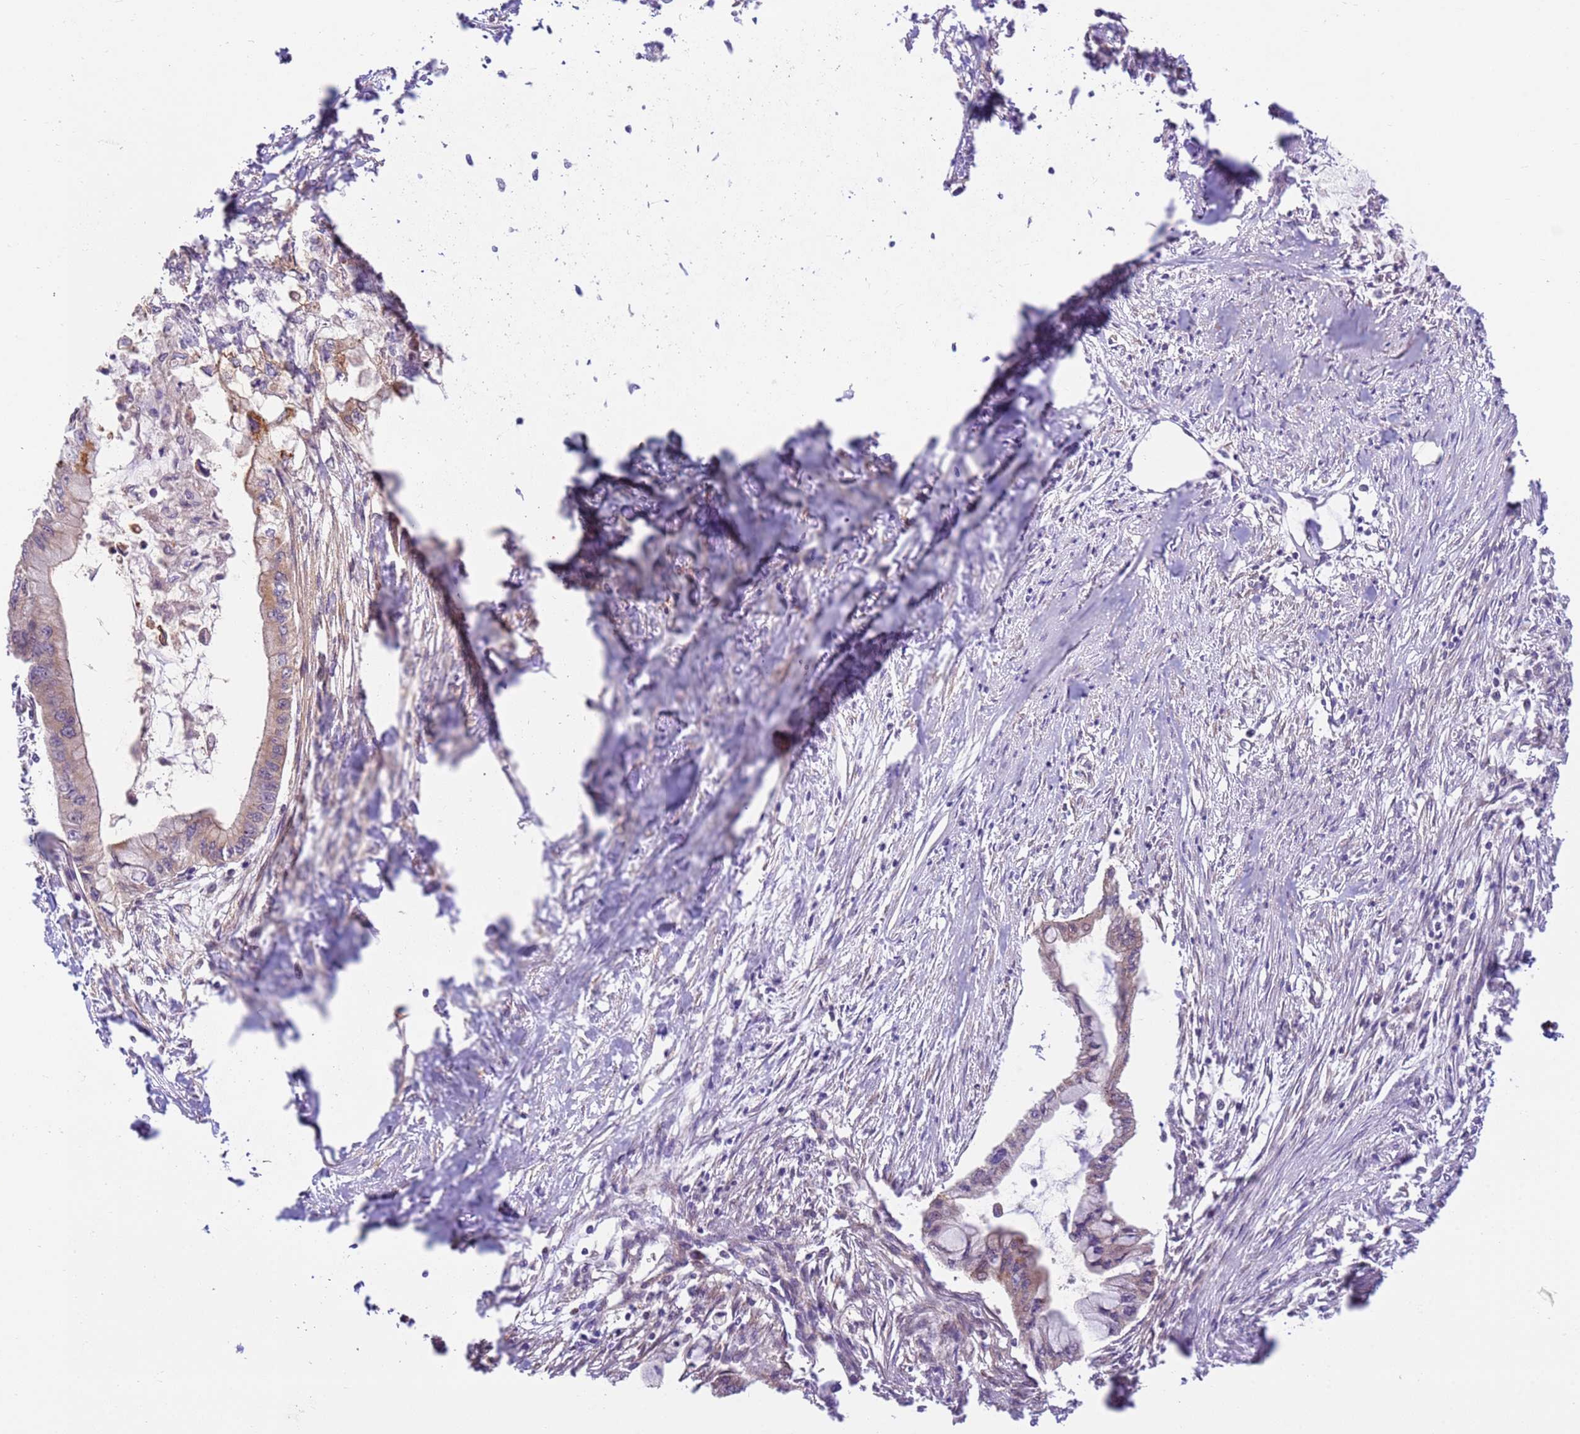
{"staining": {"intensity": "weak", "quantity": ">75%", "location": "cytoplasmic/membranous"}, "tissue": "pancreatic cancer", "cell_type": "Tumor cells", "image_type": "cancer", "snomed": [{"axis": "morphology", "description": "Adenocarcinoma, NOS"}, {"axis": "topography", "description": "Pancreas"}], "caption": "Human pancreatic cancer stained with a protein marker shows weak staining in tumor cells.", "gene": "DCAF4", "patient": {"sex": "male", "age": 48}}